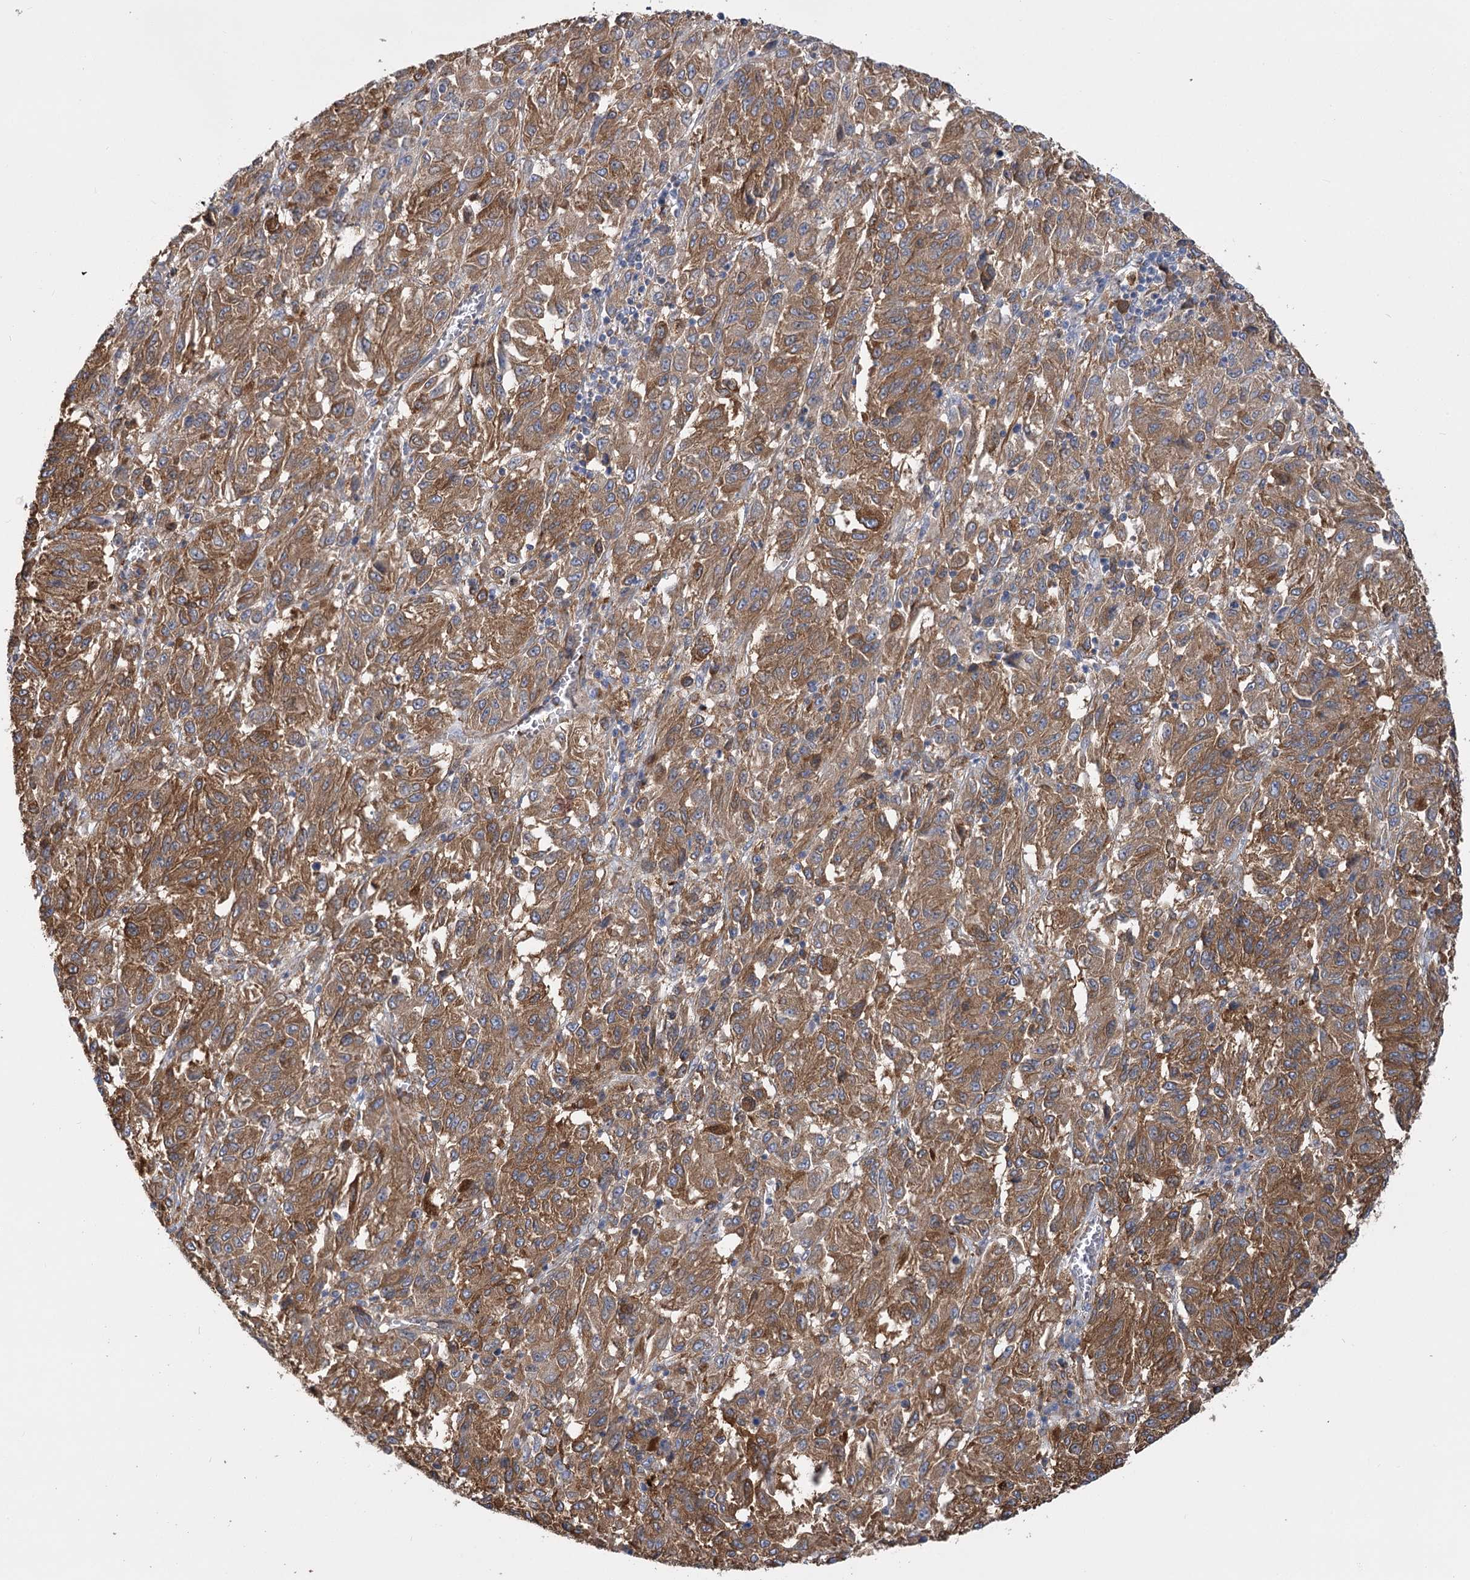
{"staining": {"intensity": "moderate", "quantity": ">75%", "location": "cytoplasmic/membranous"}, "tissue": "melanoma", "cell_type": "Tumor cells", "image_type": "cancer", "snomed": [{"axis": "morphology", "description": "Malignant melanoma, Metastatic site"}, {"axis": "topography", "description": "Lung"}], "caption": "Human melanoma stained with a brown dye demonstrates moderate cytoplasmic/membranous positive positivity in about >75% of tumor cells.", "gene": "GUSB", "patient": {"sex": "male", "age": 64}}